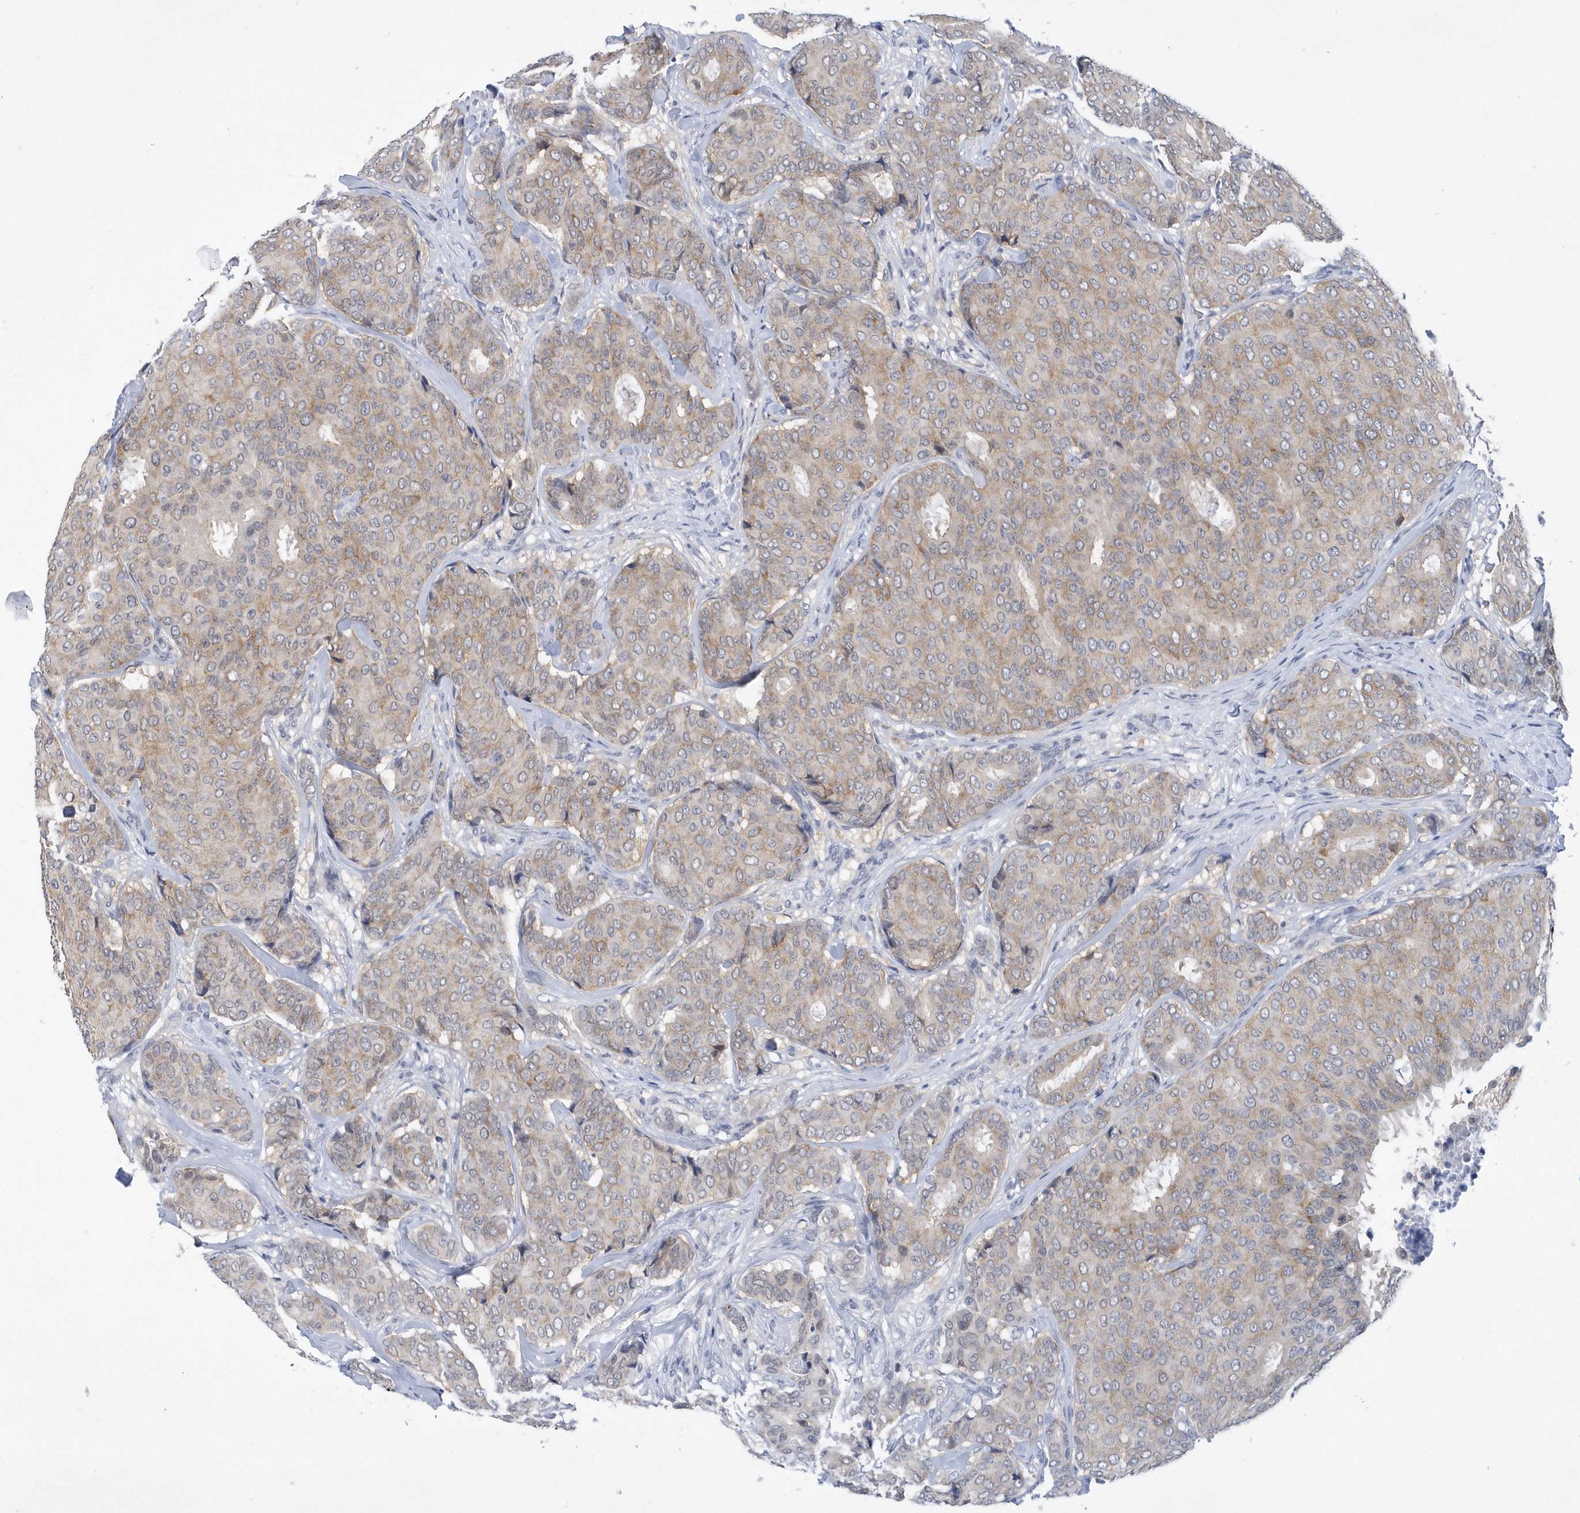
{"staining": {"intensity": "weak", "quantity": "25%-75%", "location": "cytoplasmic/membranous"}, "tissue": "breast cancer", "cell_type": "Tumor cells", "image_type": "cancer", "snomed": [{"axis": "morphology", "description": "Duct carcinoma"}, {"axis": "topography", "description": "Breast"}], "caption": "The photomicrograph shows staining of breast cancer (intraductal carcinoma), revealing weak cytoplasmic/membranous protein expression (brown color) within tumor cells. The protein is shown in brown color, while the nuclei are stained blue.", "gene": "SRGAP3", "patient": {"sex": "female", "age": 75}}